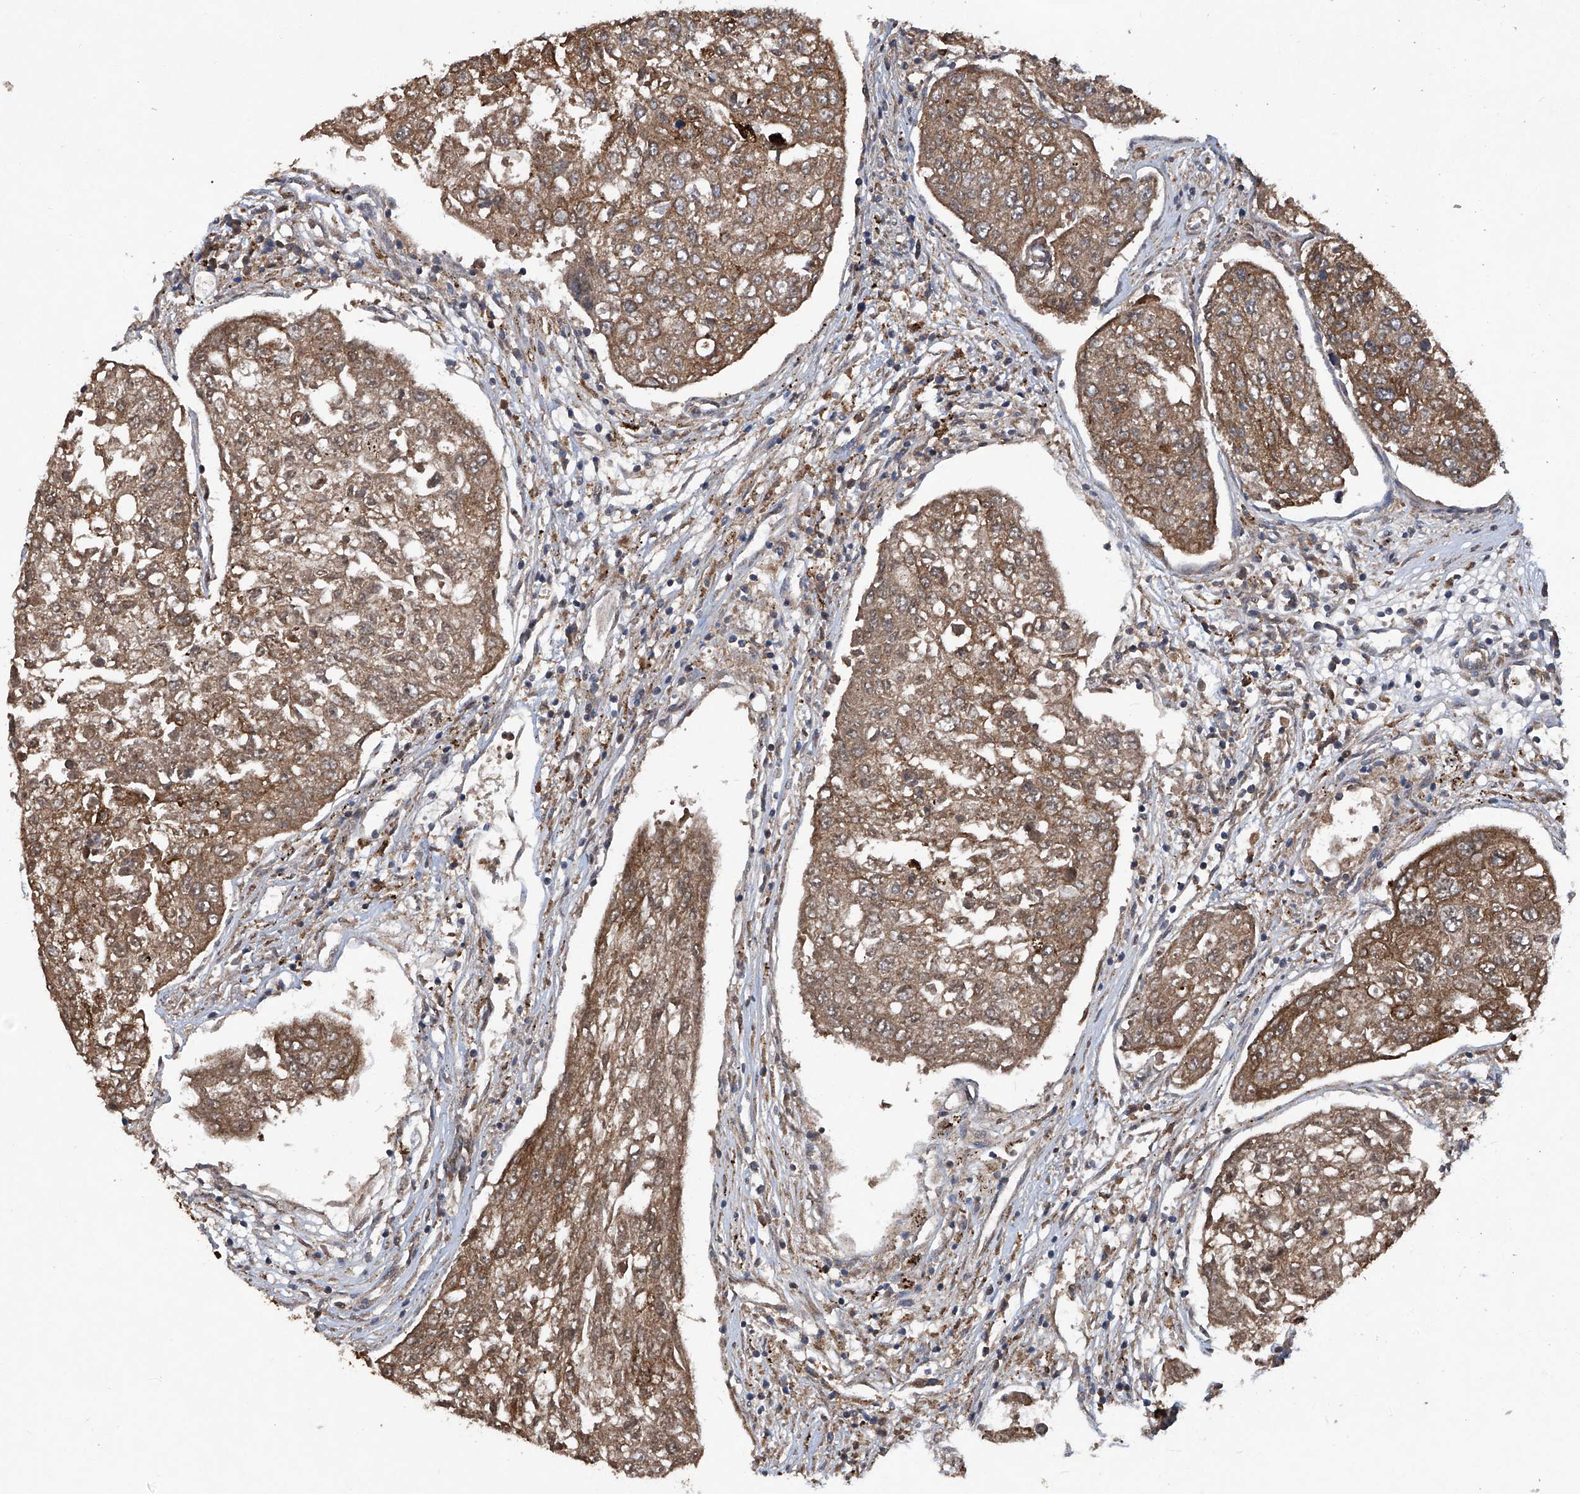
{"staining": {"intensity": "moderate", "quantity": ">75%", "location": "cytoplasmic/membranous"}, "tissue": "urothelial cancer", "cell_type": "Tumor cells", "image_type": "cancer", "snomed": [{"axis": "morphology", "description": "Urothelial carcinoma, High grade"}, {"axis": "topography", "description": "Lymph node"}, {"axis": "topography", "description": "Urinary bladder"}], "caption": "A micrograph of human urothelial cancer stained for a protein displays moderate cytoplasmic/membranous brown staining in tumor cells. The staining was performed using DAB to visualize the protein expression in brown, while the nuclei were stained in blue with hematoxylin (Magnification: 20x).", "gene": "SUMF2", "patient": {"sex": "male", "age": 51}}